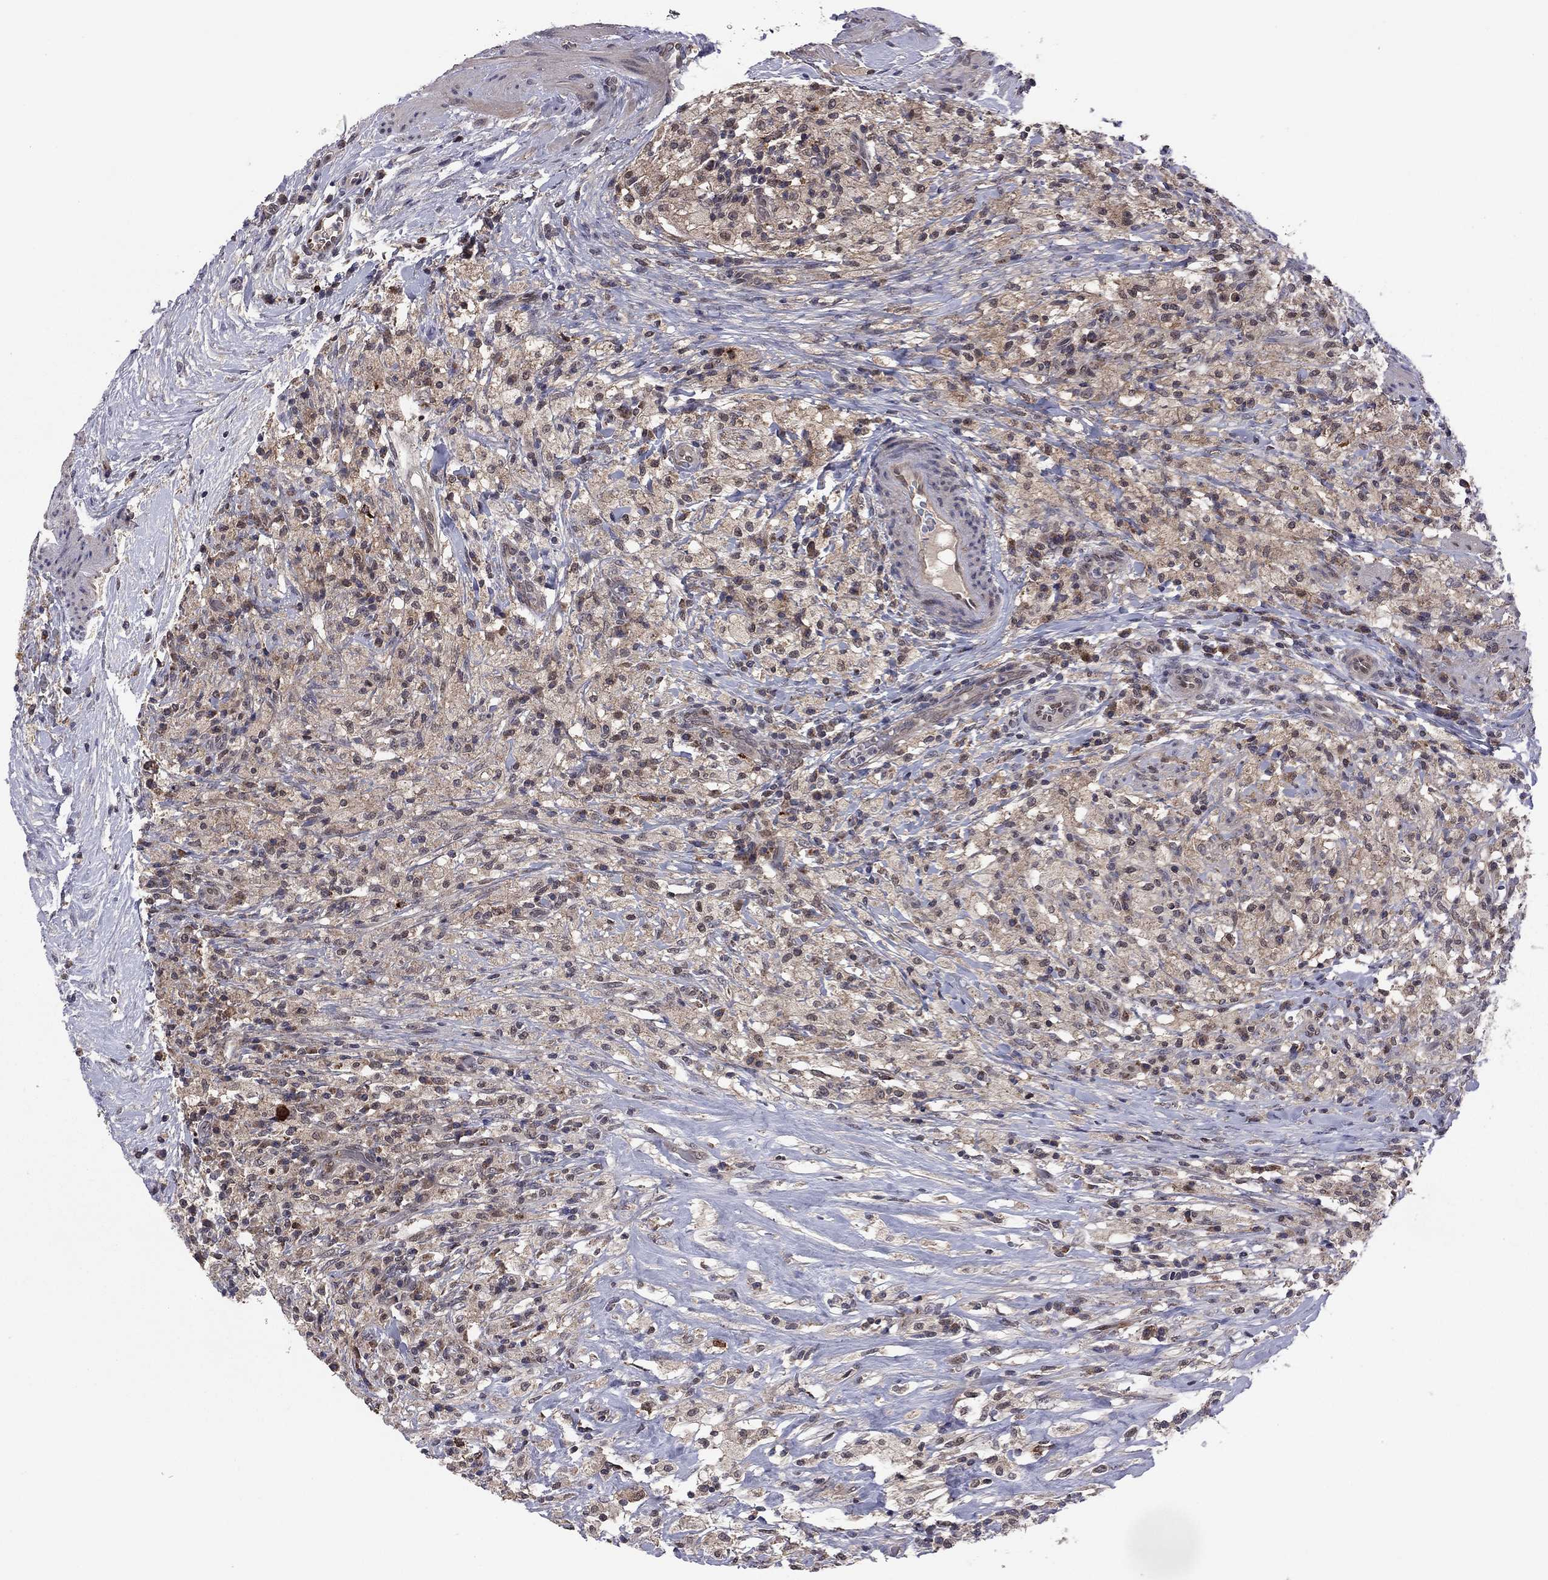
{"staining": {"intensity": "weak", "quantity": "25%-75%", "location": "cytoplasmic/membranous"}, "tissue": "testis cancer", "cell_type": "Tumor cells", "image_type": "cancer", "snomed": [{"axis": "morphology", "description": "Necrosis, NOS"}, {"axis": "morphology", "description": "Carcinoma, Embryonal, NOS"}, {"axis": "topography", "description": "Testis"}], "caption": "Embryonal carcinoma (testis) tissue shows weak cytoplasmic/membranous staining in about 25%-75% of tumor cells, visualized by immunohistochemistry. (DAB = brown stain, brightfield microscopy at high magnification).", "gene": "GPAA1", "patient": {"sex": "male", "age": 19}}